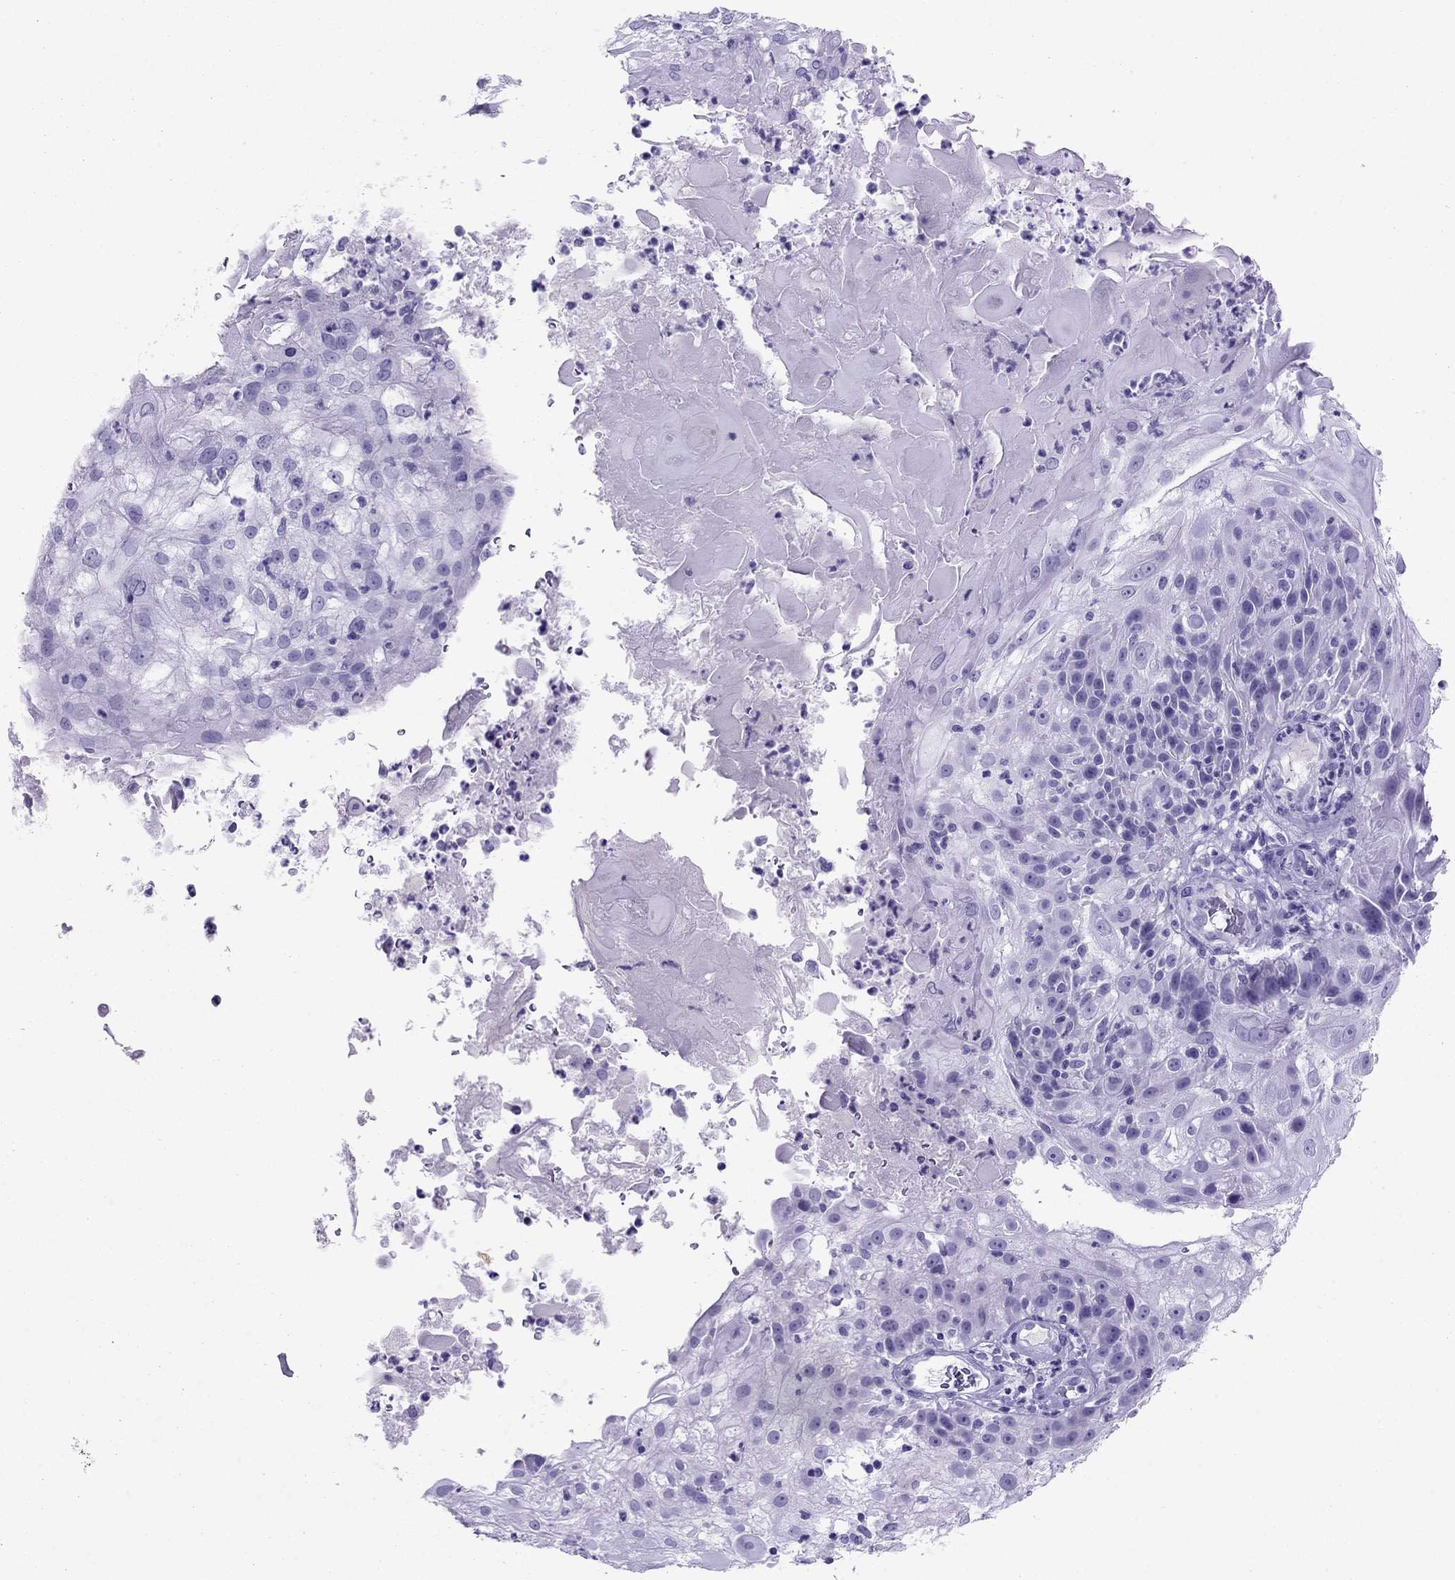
{"staining": {"intensity": "negative", "quantity": "none", "location": "none"}, "tissue": "skin cancer", "cell_type": "Tumor cells", "image_type": "cancer", "snomed": [{"axis": "morphology", "description": "Normal tissue, NOS"}, {"axis": "morphology", "description": "Squamous cell carcinoma, NOS"}, {"axis": "topography", "description": "Skin"}], "caption": "Immunohistochemical staining of human squamous cell carcinoma (skin) exhibits no significant positivity in tumor cells.", "gene": "ATP4A", "patient": {"sex": "female", "age": 83}}